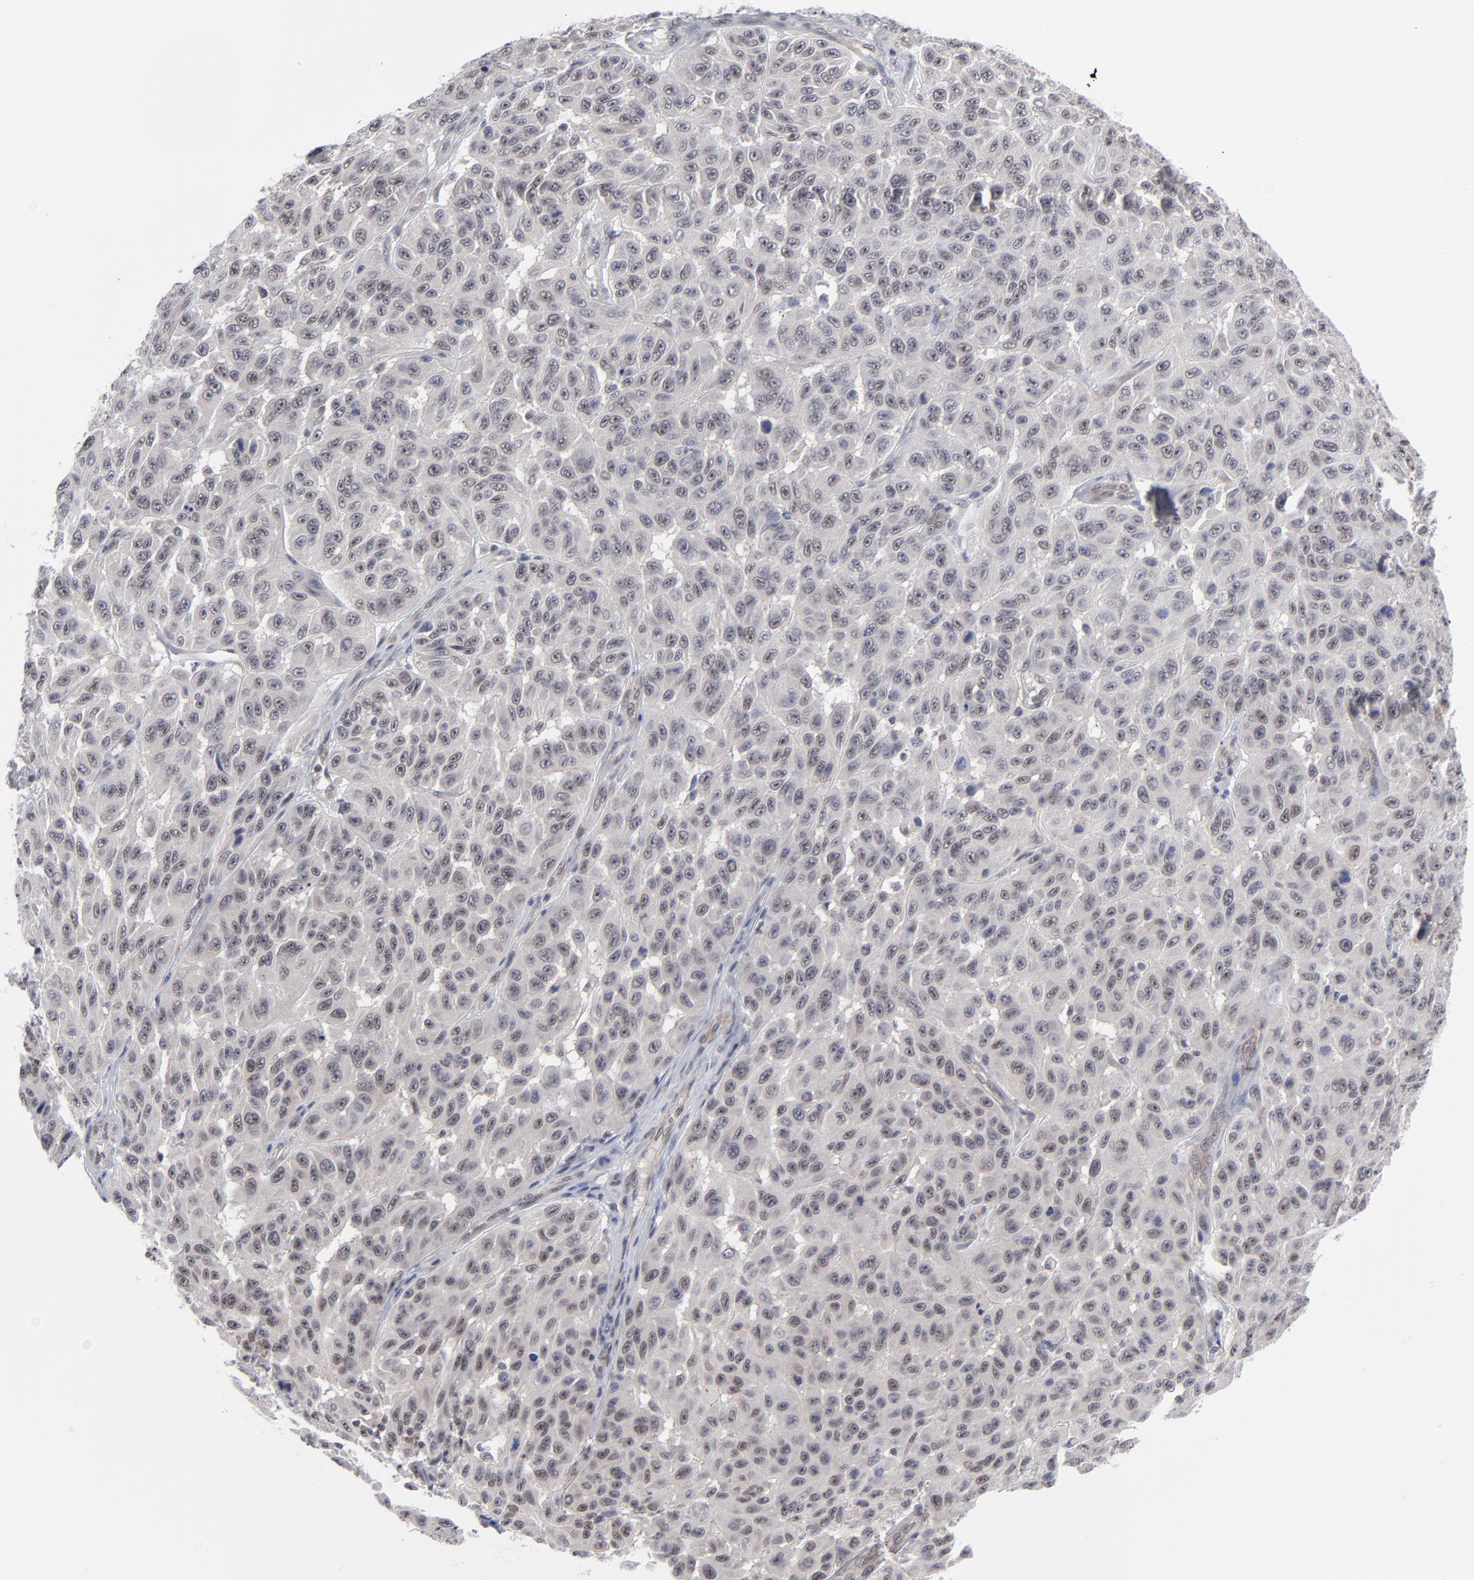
{"staining": {"intensity": "weak", "quantity": "25%-75%", "location": "cytoplasmic/membranous,nuclear"}, "tissue": "melanoma", "cell_type": "Tumor cells", "image_type": "cancer", "snomed": [{"axis": "morphology", "description": "Malignant melanoma, NOS"}, {"axis": "topography", "description": "Skin"}], "caption": "The image exhibits immunohistochemical staining of malignant melanoma. There is weak cytoplasmic/membranous and nuclear staining is seen in approximately 25%-75% of tumor cells. The staining was performed using DAB (3,3'-diaminobenzidine), with brown indicating positive protein expression. Nuclei are stained blue with hematoxylin.", "gene": "NBN", "patient": {"sex": "male", "age": 30}}